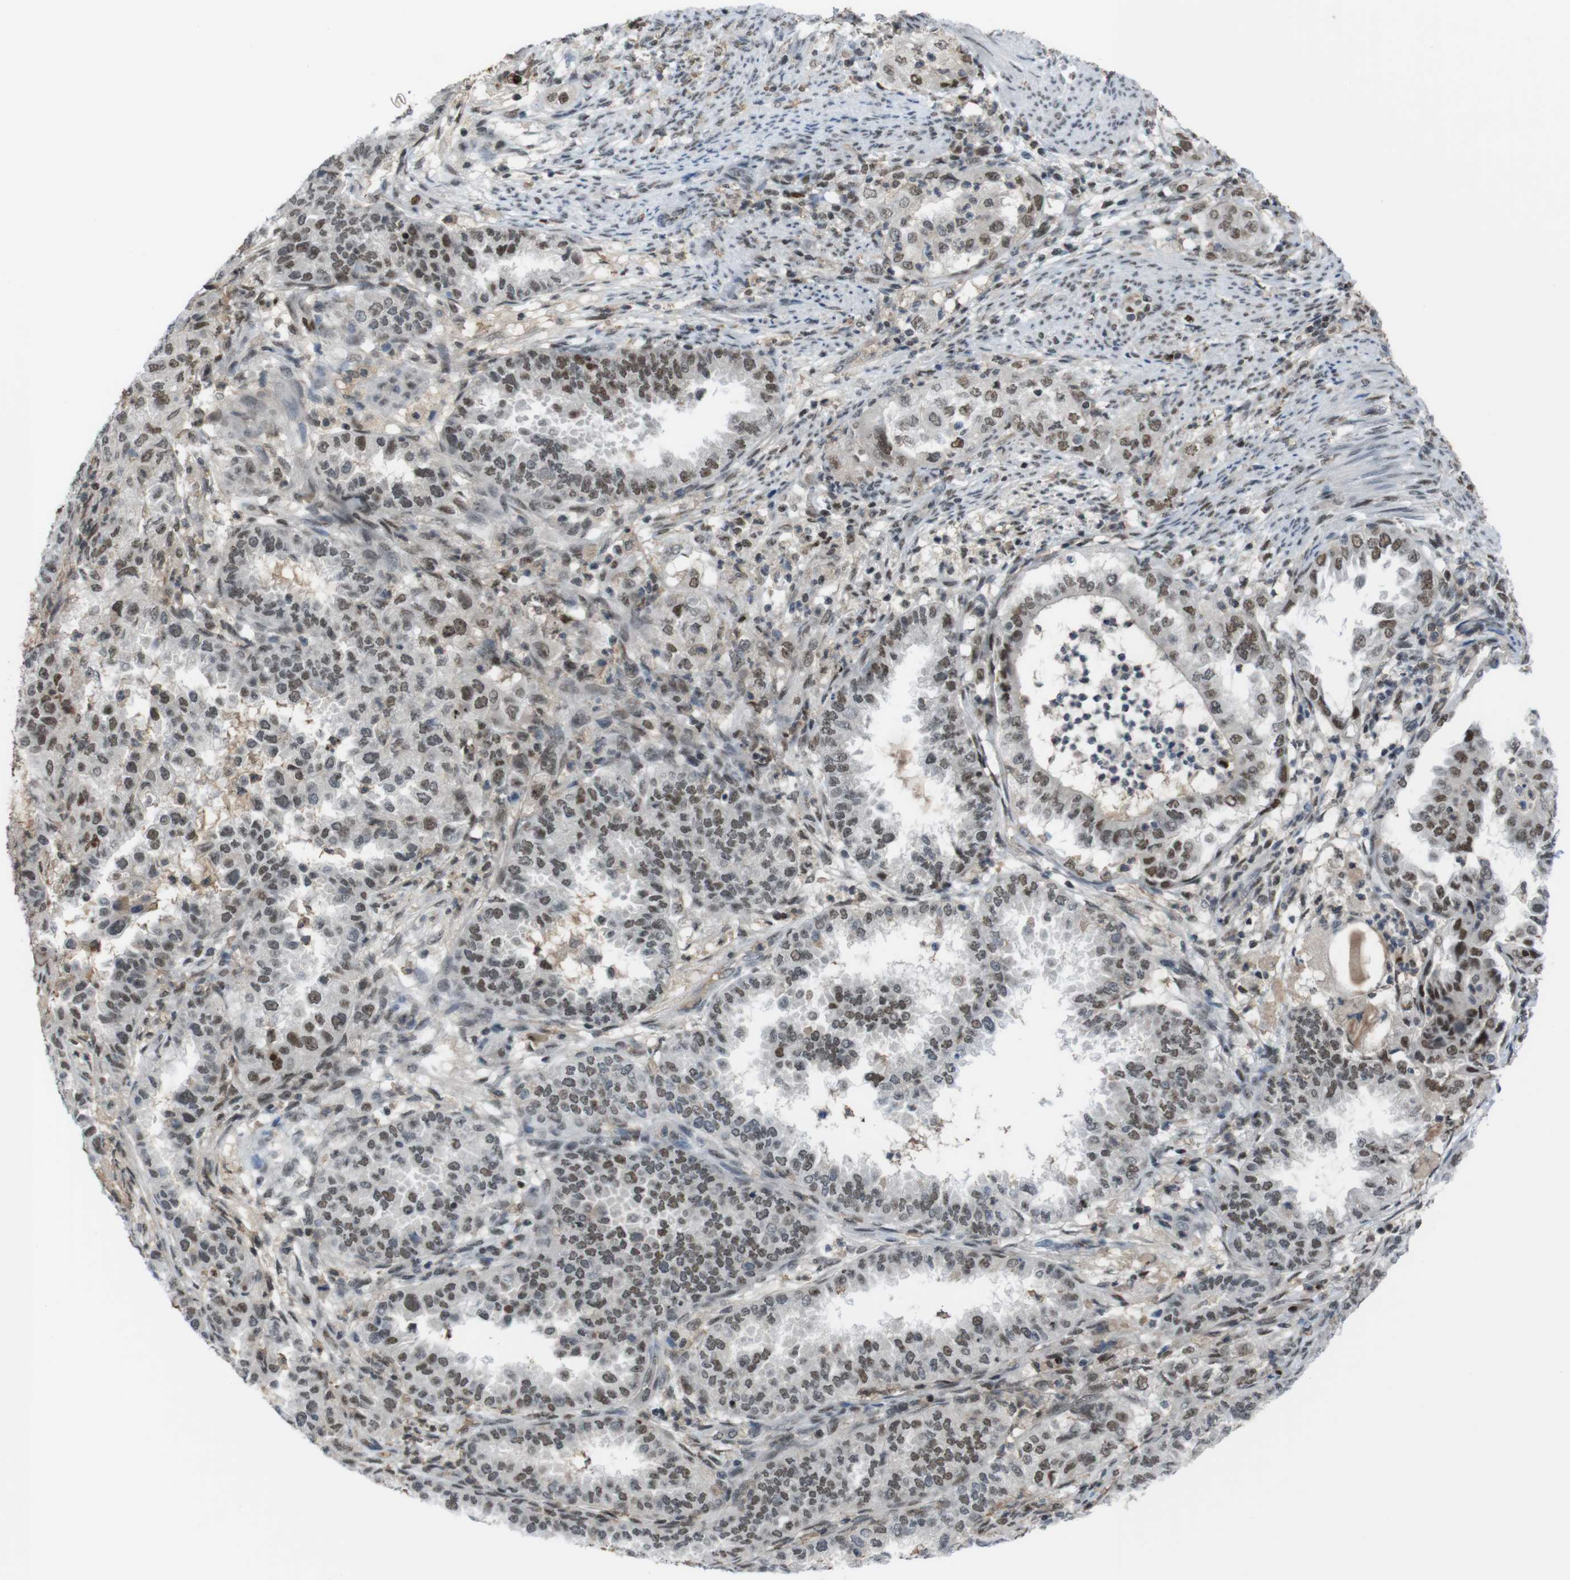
{"staining": {"intensity": "moderate", "quantity": ">75%", "location": "nuclear"}, "tissue": "endometrial cancer", "cell_type": "Tumor cells", "image_type": "cancer", "snomed": [{"axis": "morphology", "description": "Adenocarcinoma, NOS"}, {"axis": "topography", "description": "Endometrium"}], "caption": "IHC of adenocarcinoma (endometrial) reveals medium levels of moderate nuclear positivity in approximately >75% of tumor cells.", "gene": "SUB1", "patient": {"sex": "female", "age": 85}}